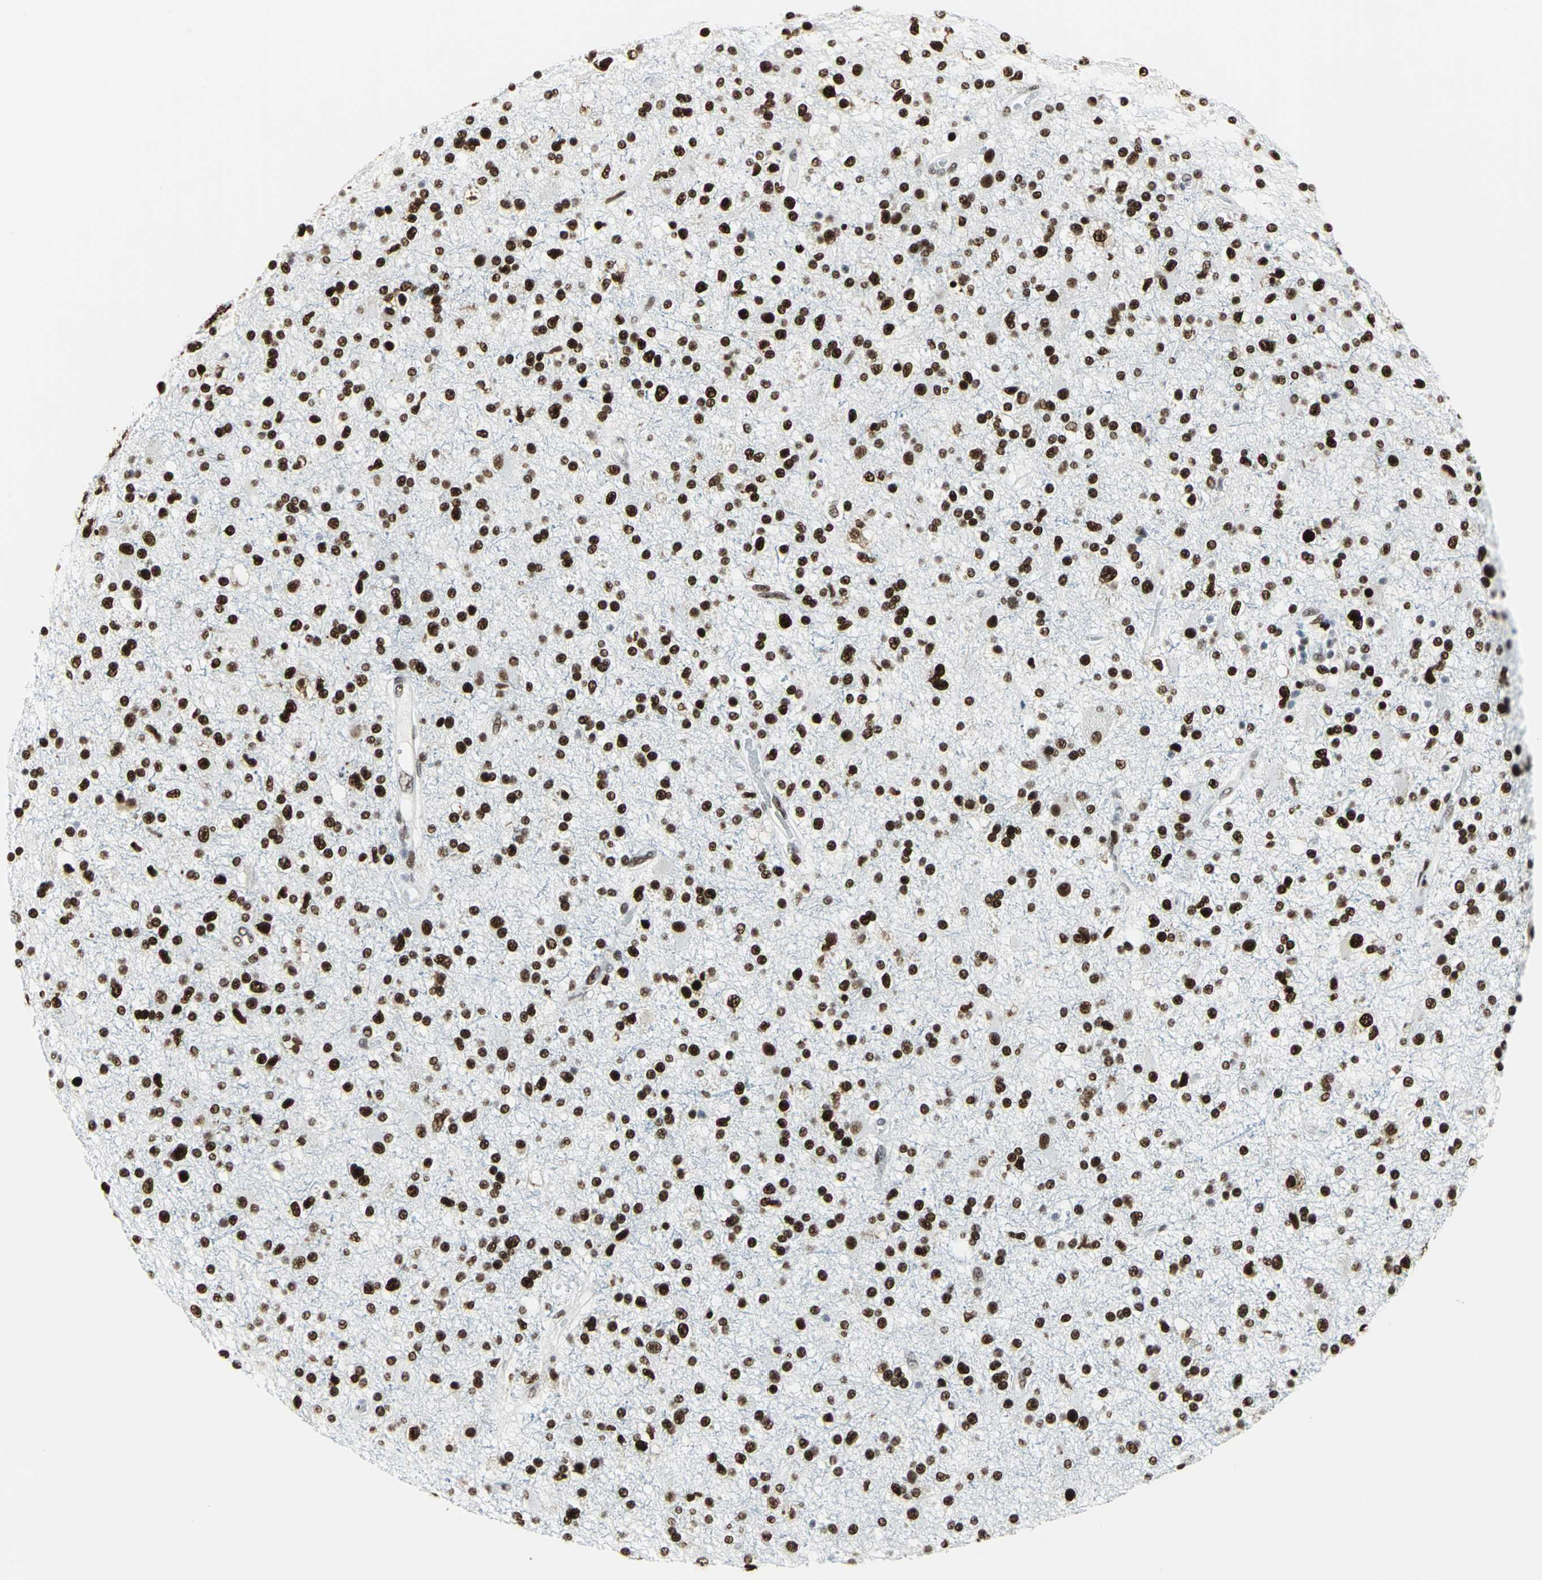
{"staining": {"intensity": "strong", "quantity": ">75%", "location": "nuclear"}, "tissue": "glioma", "cell_type": "Tumor cells", "image_type": "cancer", "snomed": [{"axis": "morphology", "description": "Glioma, malignant, High grade"}, {"axis": "topography", "description": "Brain"}], "caption": "Human glioma stained with a brown dye displays strong nuclear positive expression in about >75% of tumor cells.", "gene": "HDAC2", "patient": {"sex": "male", "age": 33}}